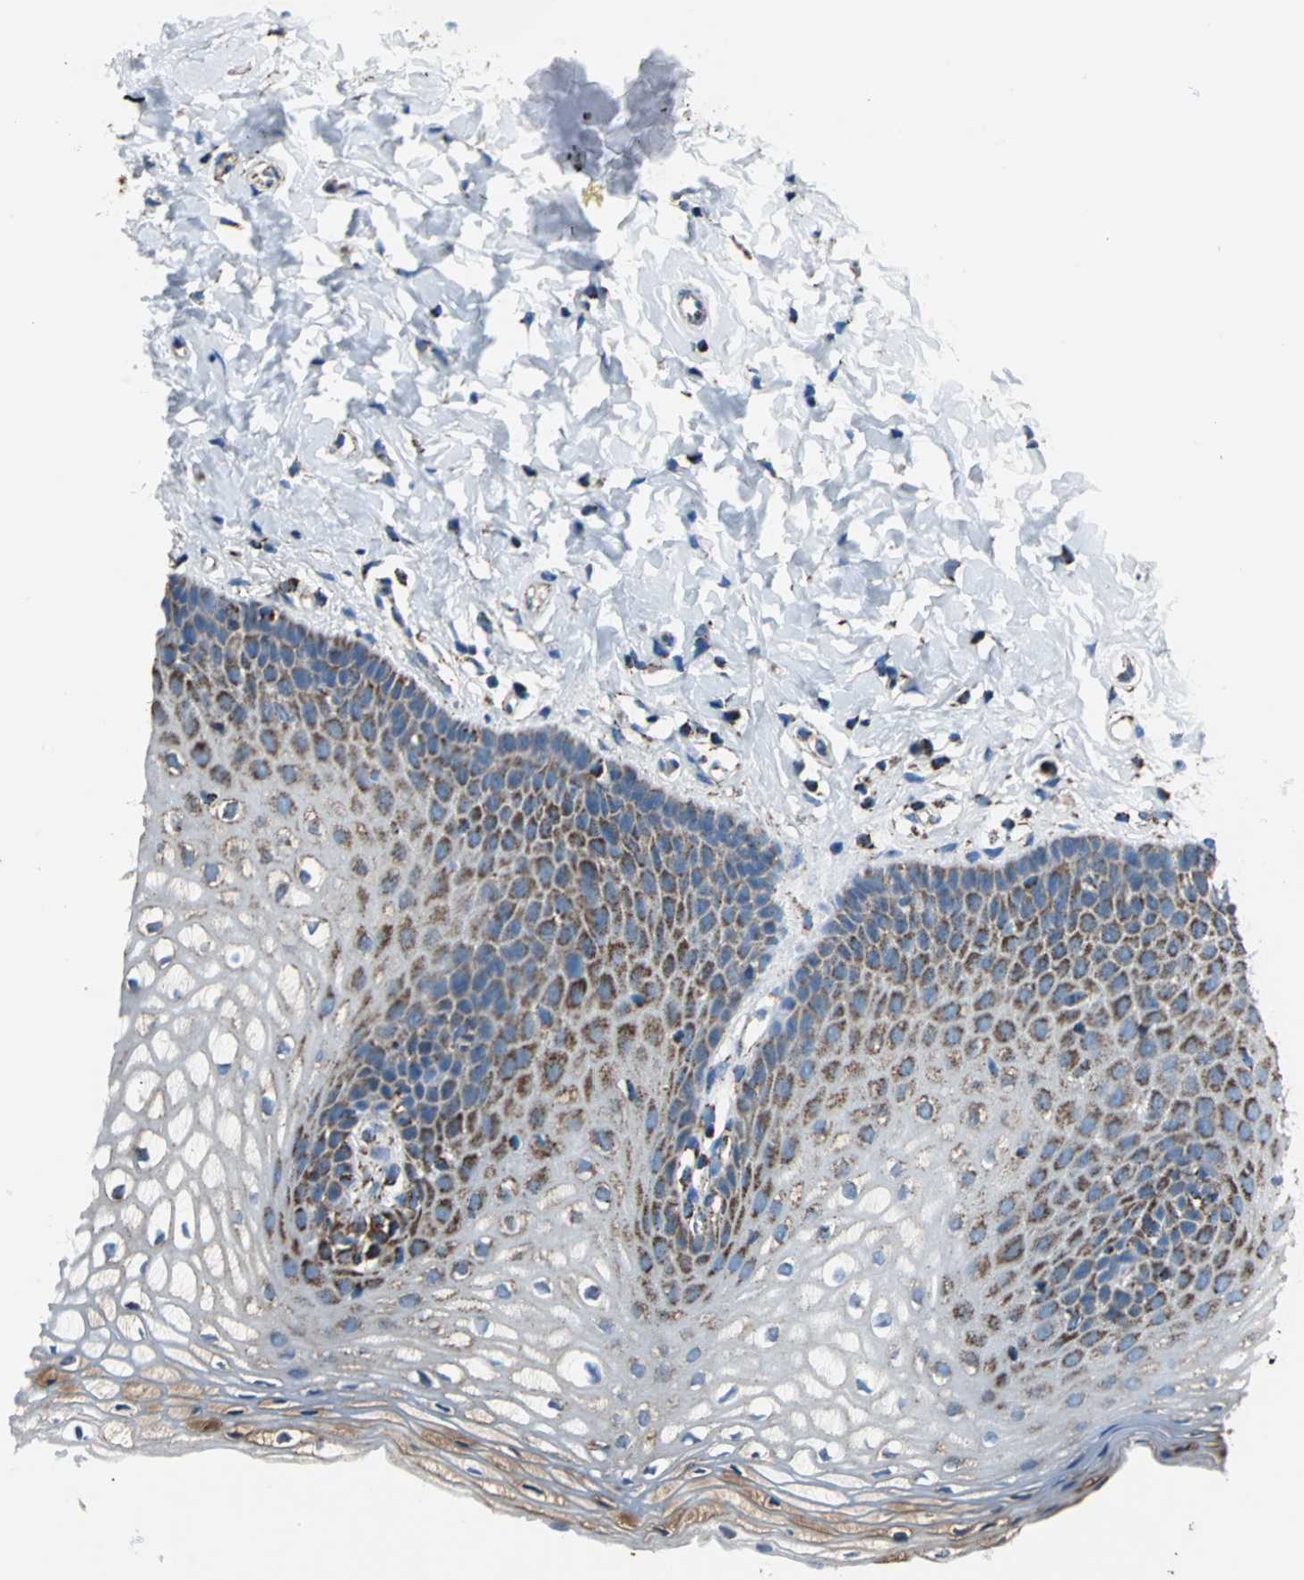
{"staining": {"intensity": "moderate", "quantity": "25%-75%", "location": "cytoplasmic/membranous"}, "tissue": "vagina", "cell_type": "Squamous epithelial cells", "image_type": "normal", "snomed": [{"axis": "morphology", "description": "Normal tissue, NOS"}, {"axis": "topography", "description": "Vagina"}], "caption": "Immunohistochemical staining of unremarkable vagina exhibits medium levels of moderate cytoplasmic/membranous positivity in approximately 25%-75% of squamous epithelial cells.", "gene": "ECH1", "patient": {"sex": "female", "age": 55}}